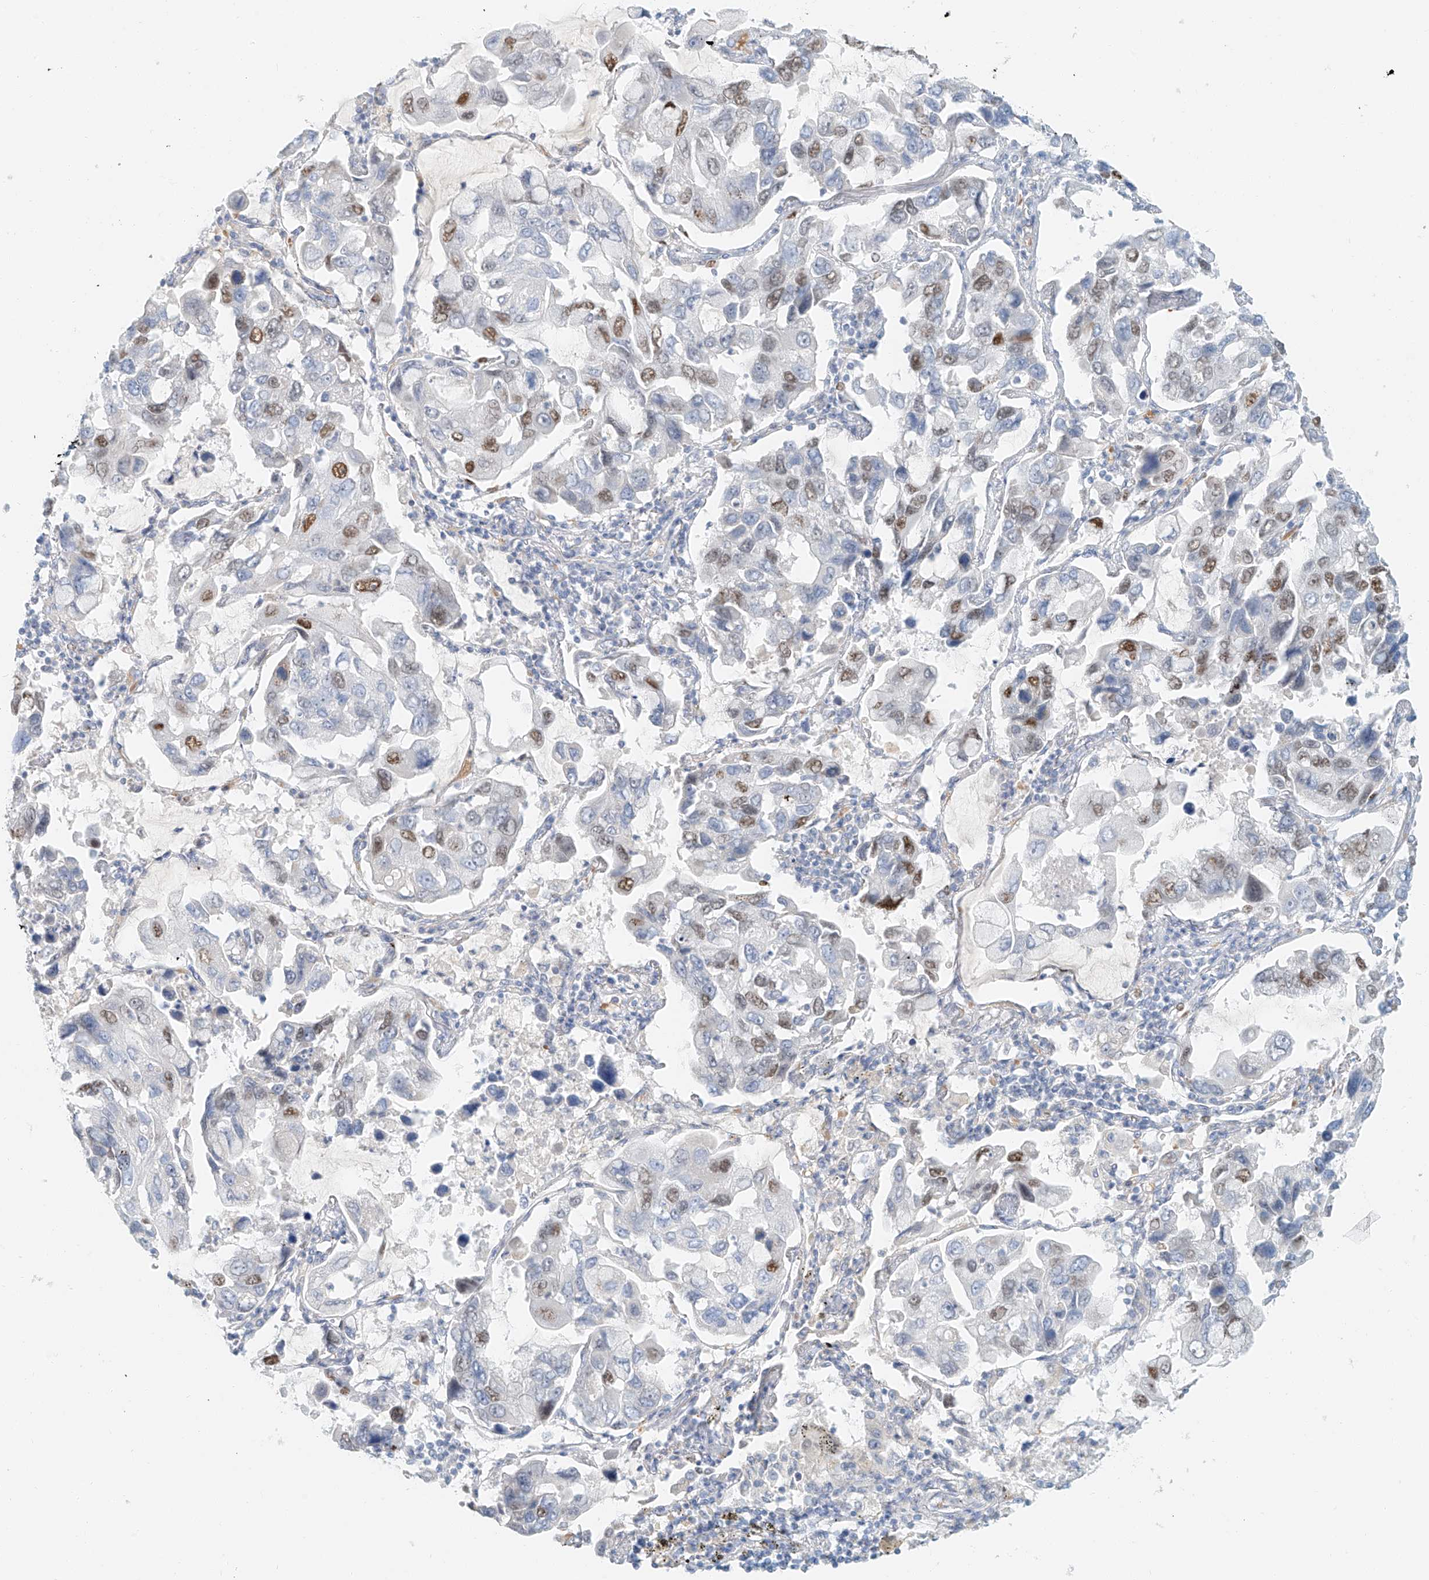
{"staining": {"intensity": "moderate", "quantity": "<25%", "location": "nuclear"}, "tissue": "lung cancer", "cell_type": "Tumor cells", "image_type": "cancer", "snomed": [{"axis": "morphology", "description": "Adenocarcinoma, NOS"}, {"axis": "topography", "description": "Lung"}], "caption": "Moderate nuclear protein positivity is appreciated in approximately <25% of tumor cells in lung adenocarcinoma.", "gene": "PGC", "patient": {"sex": "male", "age": 64}}